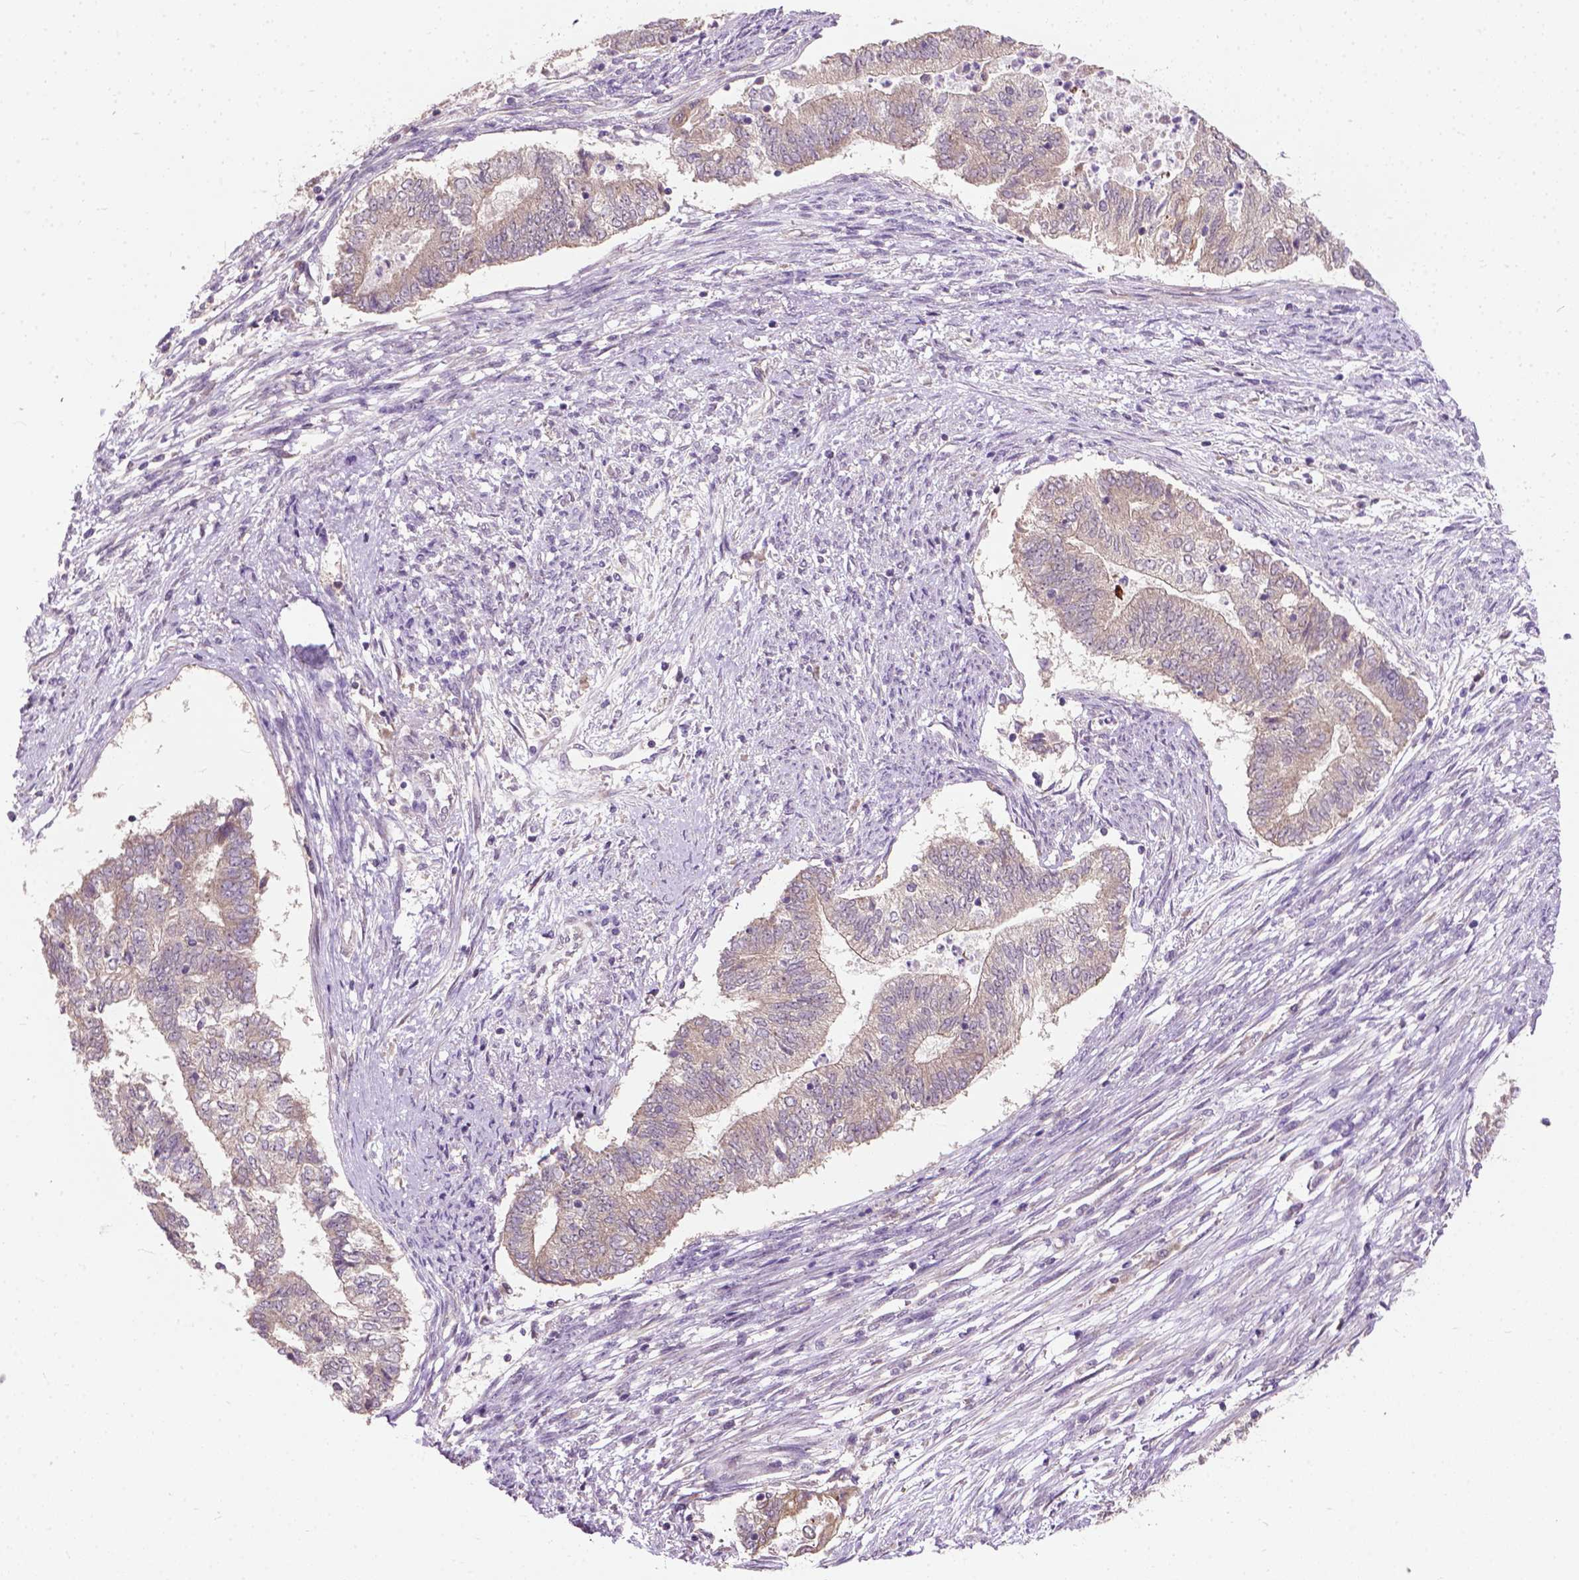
{"staining": {"intensity": "weak", "quantity": "25%-75%", "location": "cytoplasmic/membranous"}, "tissue": "endometrial cancer", "cell_type": "Tumor cells", "image_type": "cancer", "snomed": [{"axis": "morphology", "description": "Adenocarcinoma, NOS"}, {"axis": "topography", "description": "Endometrium"}], "caption": "Brown immunohistochemical staining in adenocarcinoma (endometrial) shows weak cytoplasmic/membranous expression in about 25%-75% of tumor cells.", "gene": "MZT1", "patient": {"sex": "female", "age": 65}}